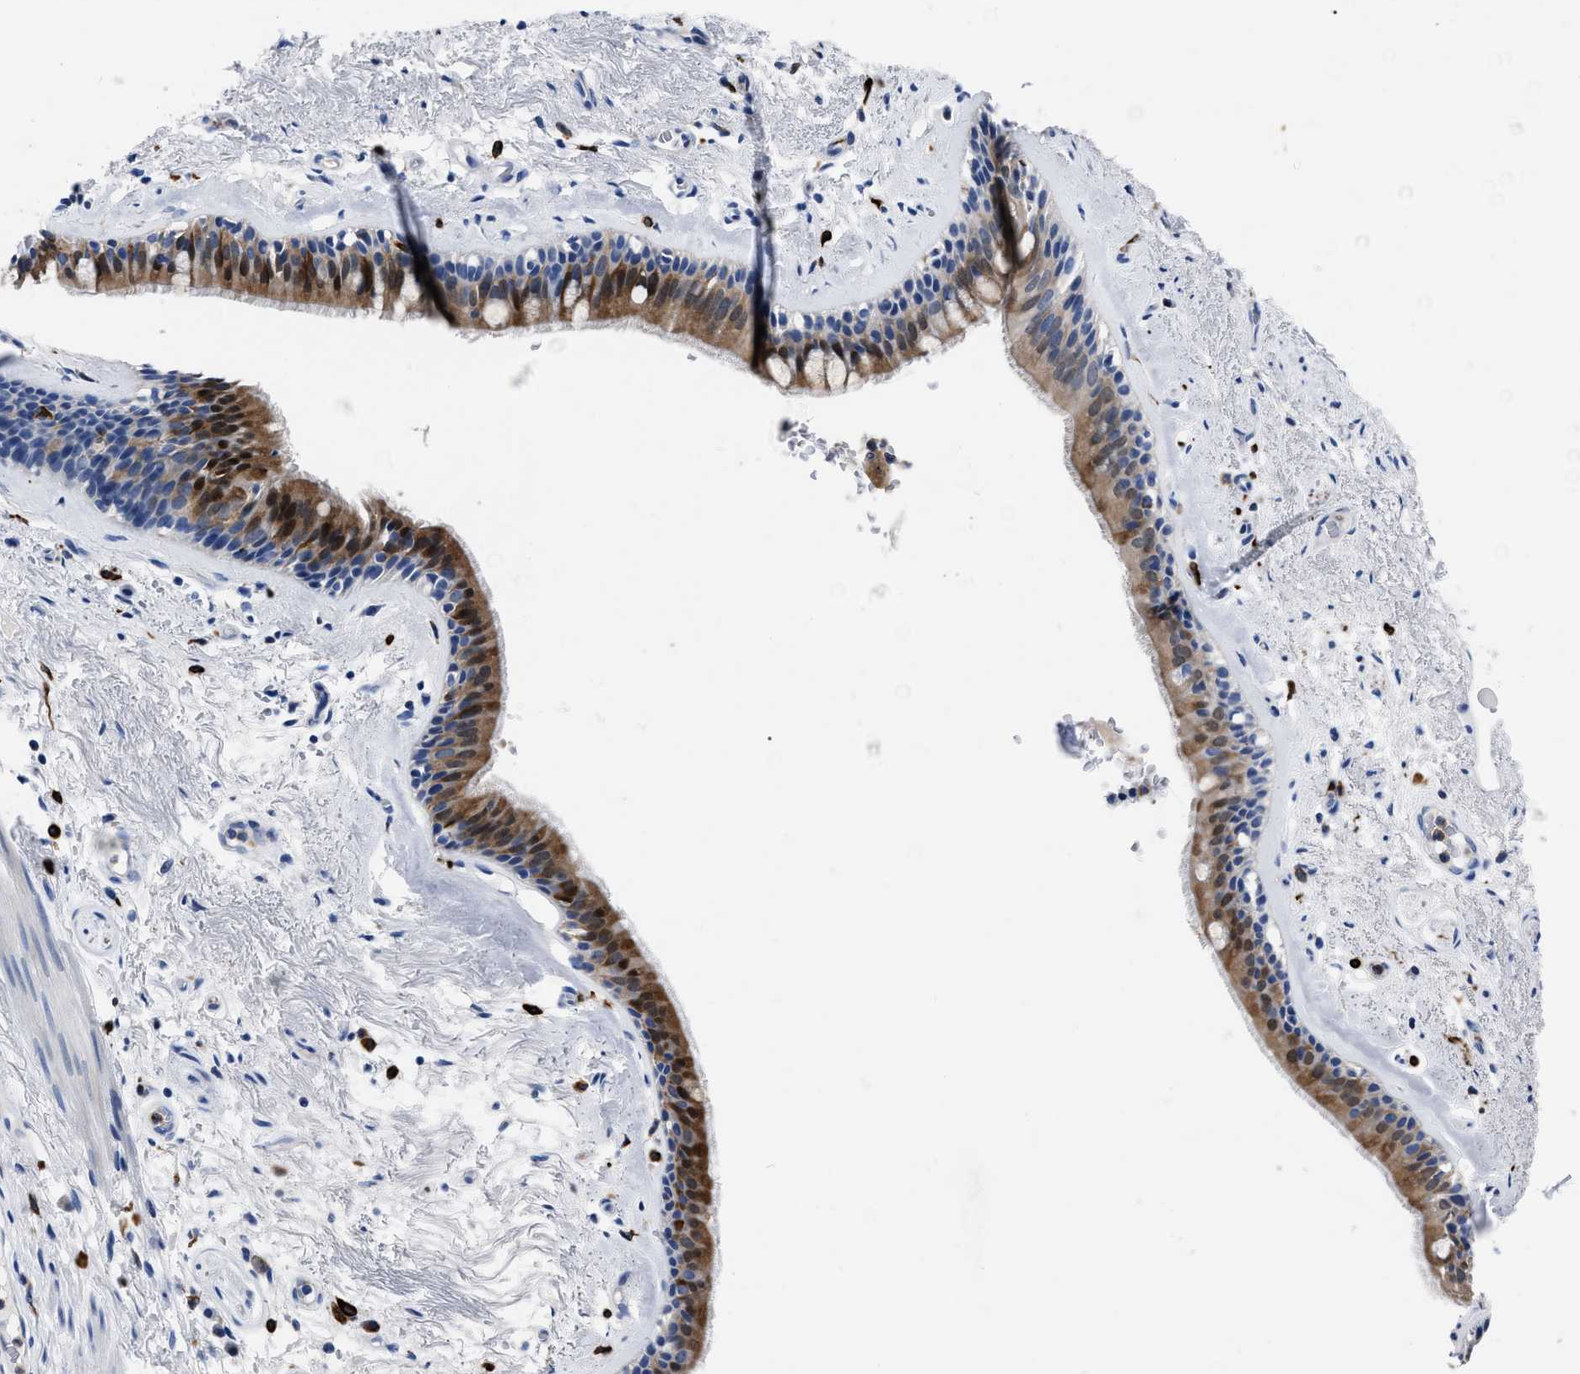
{"staining": {"intensity": "strong", "quantity": ">75%", "location": "cytoplasmic/membranous,nuclear"}, "tissue": "bronchus", "cell_type": "Respiratory epithelial cells", "image_type": "normal", "snomed": [{"axis": "morphology", "description": "Normal tissue, NOS"}, {"axis": "topography", "description": "Cartilage tissue"}], "caption": "Protein expression analysis of benign bronchus reveals strong cytoplasmic/membranous,nuclear expression in about >75% of respiratory epithelial cells. (DAB IHC with brightfield microscopy, high magnification).", "gene": "OR10G3", "patient": {"sex": "female", "age": 63}}